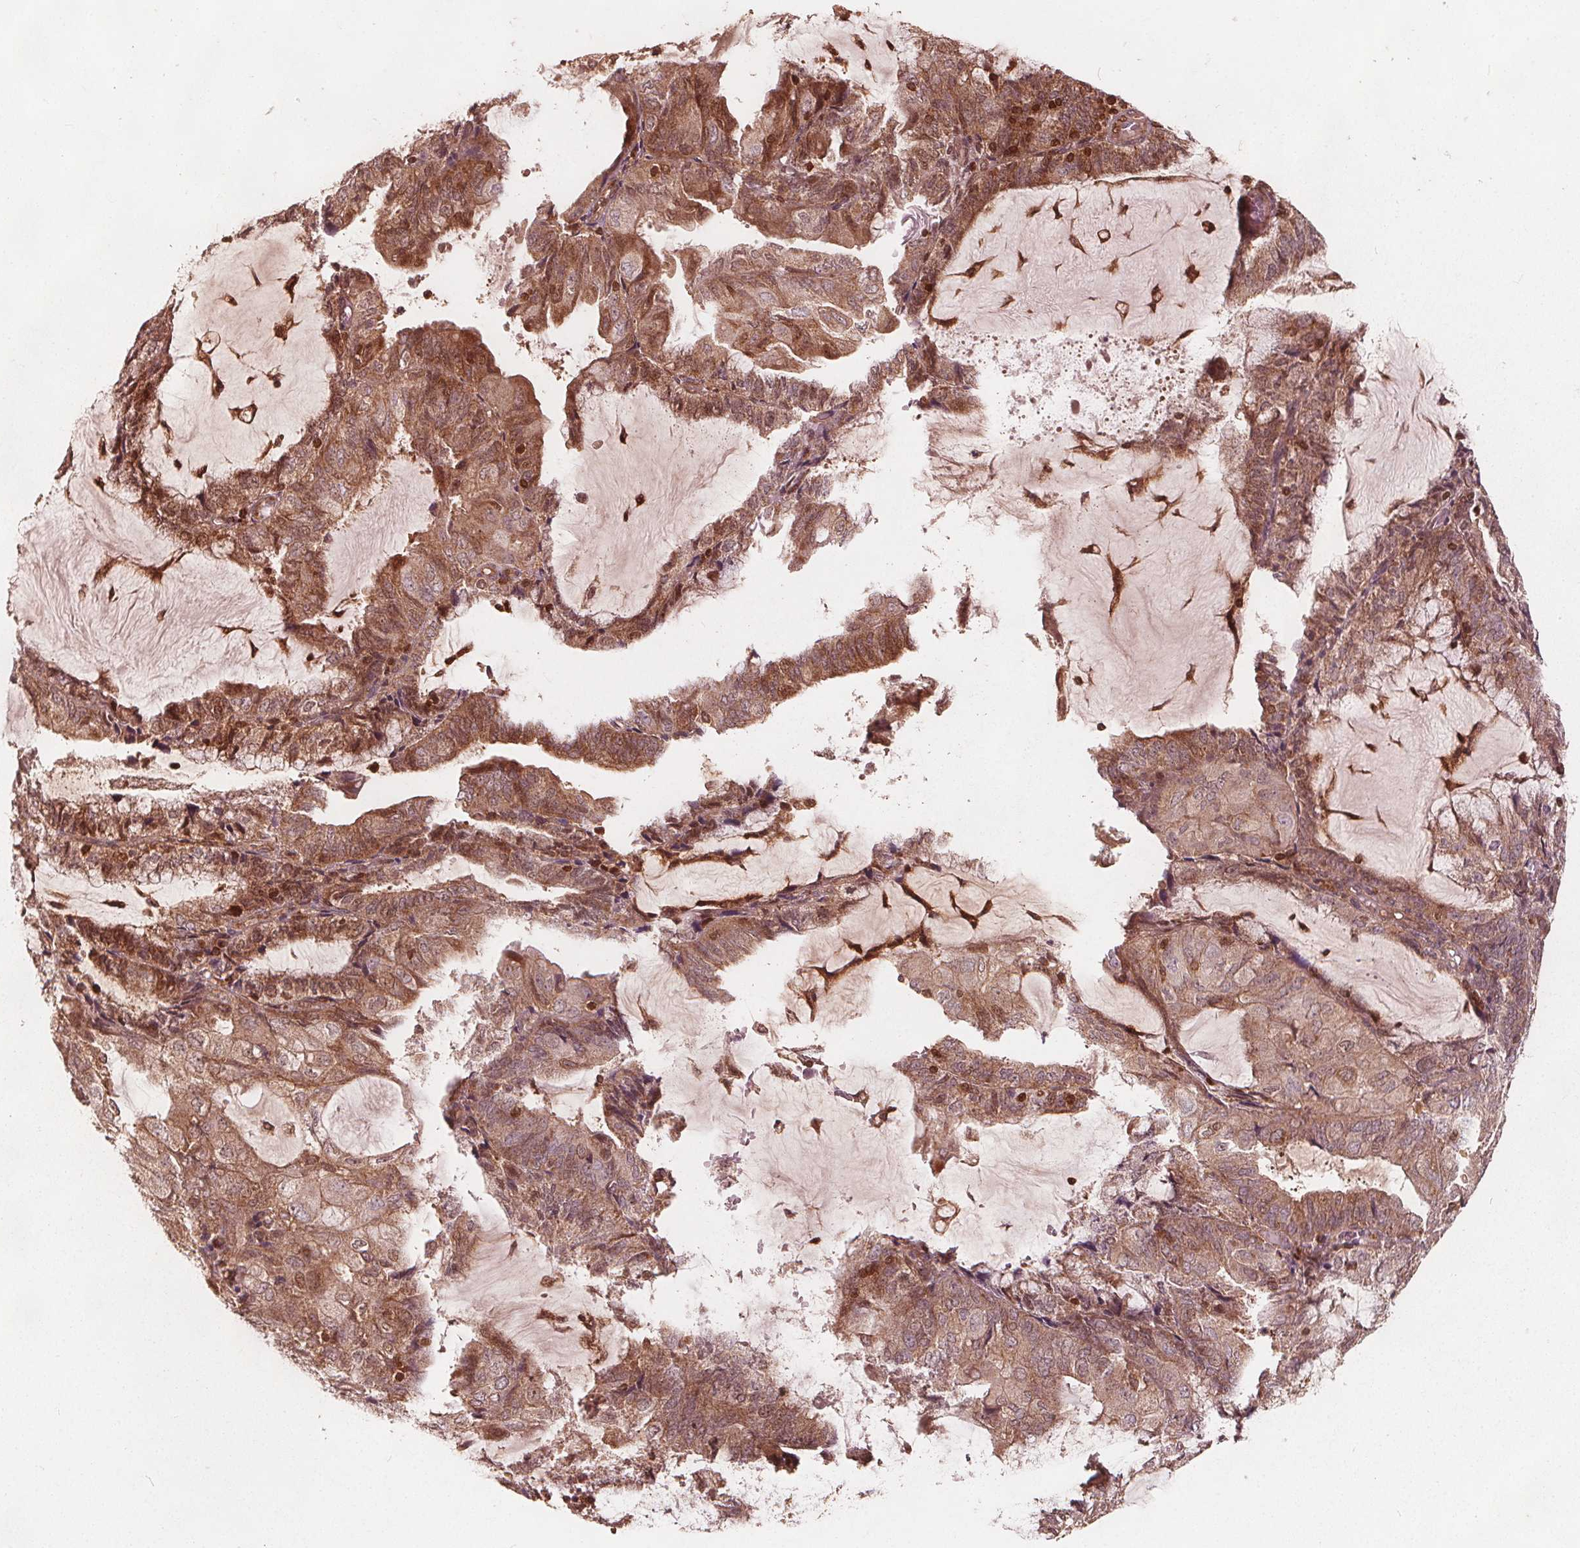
{"staining": {"intensity": "moderate", "quantity": ">75%", "location": "cytoplasmic/membranous"}, "tissue": "endometrial cancer", "cell_type": "Tumor cells", "image_type": "cancer", "snomed": [{"axis": "morphology", "description": "Adenocarcinoma, NOS"}, {"axis": "topography", "description": "Endometrium"}], "caption": "An image showing moderate cytoplasmic/membranous positivity in about >75% of tumor cells in endometrial cancer (adenocarcinoma), as visualized by brown immunohistochemical staining.", "gene": "AIP", "patient": {"sex": "female", "age": 81}}